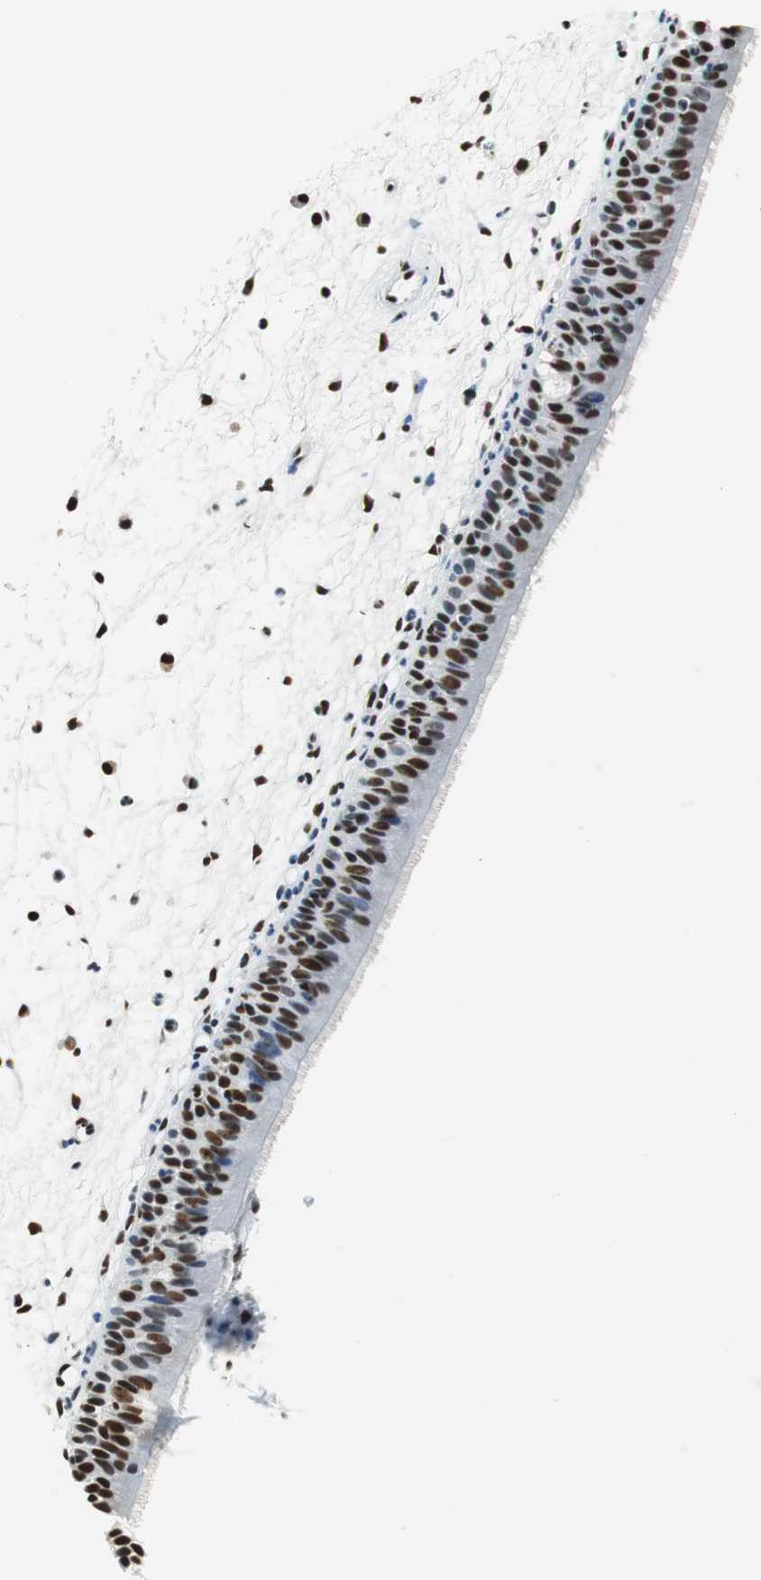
{"staining": {"intensity": "strong", "quantity": ">75%", "location": "nuclear"}, "tissue": "nasopharynx", "cell_type": "Respiratory epithelial cells", "image_type": "normal", "snomed": [{"axis": "morphology", "description": "Normal tissue, NOS"}, {"axis": "topography", "description": "Nasopharynx"}], "caption": "Immunohistochemical staining of normal human nasopharynx shows strong nuclear protein staining in approximately >75% of respiratory epithelial cells. (IHC, brightfield microscopy, high magnification).", "gene": "PRKDC", "patient": {"sex": "female", "age": 54}}